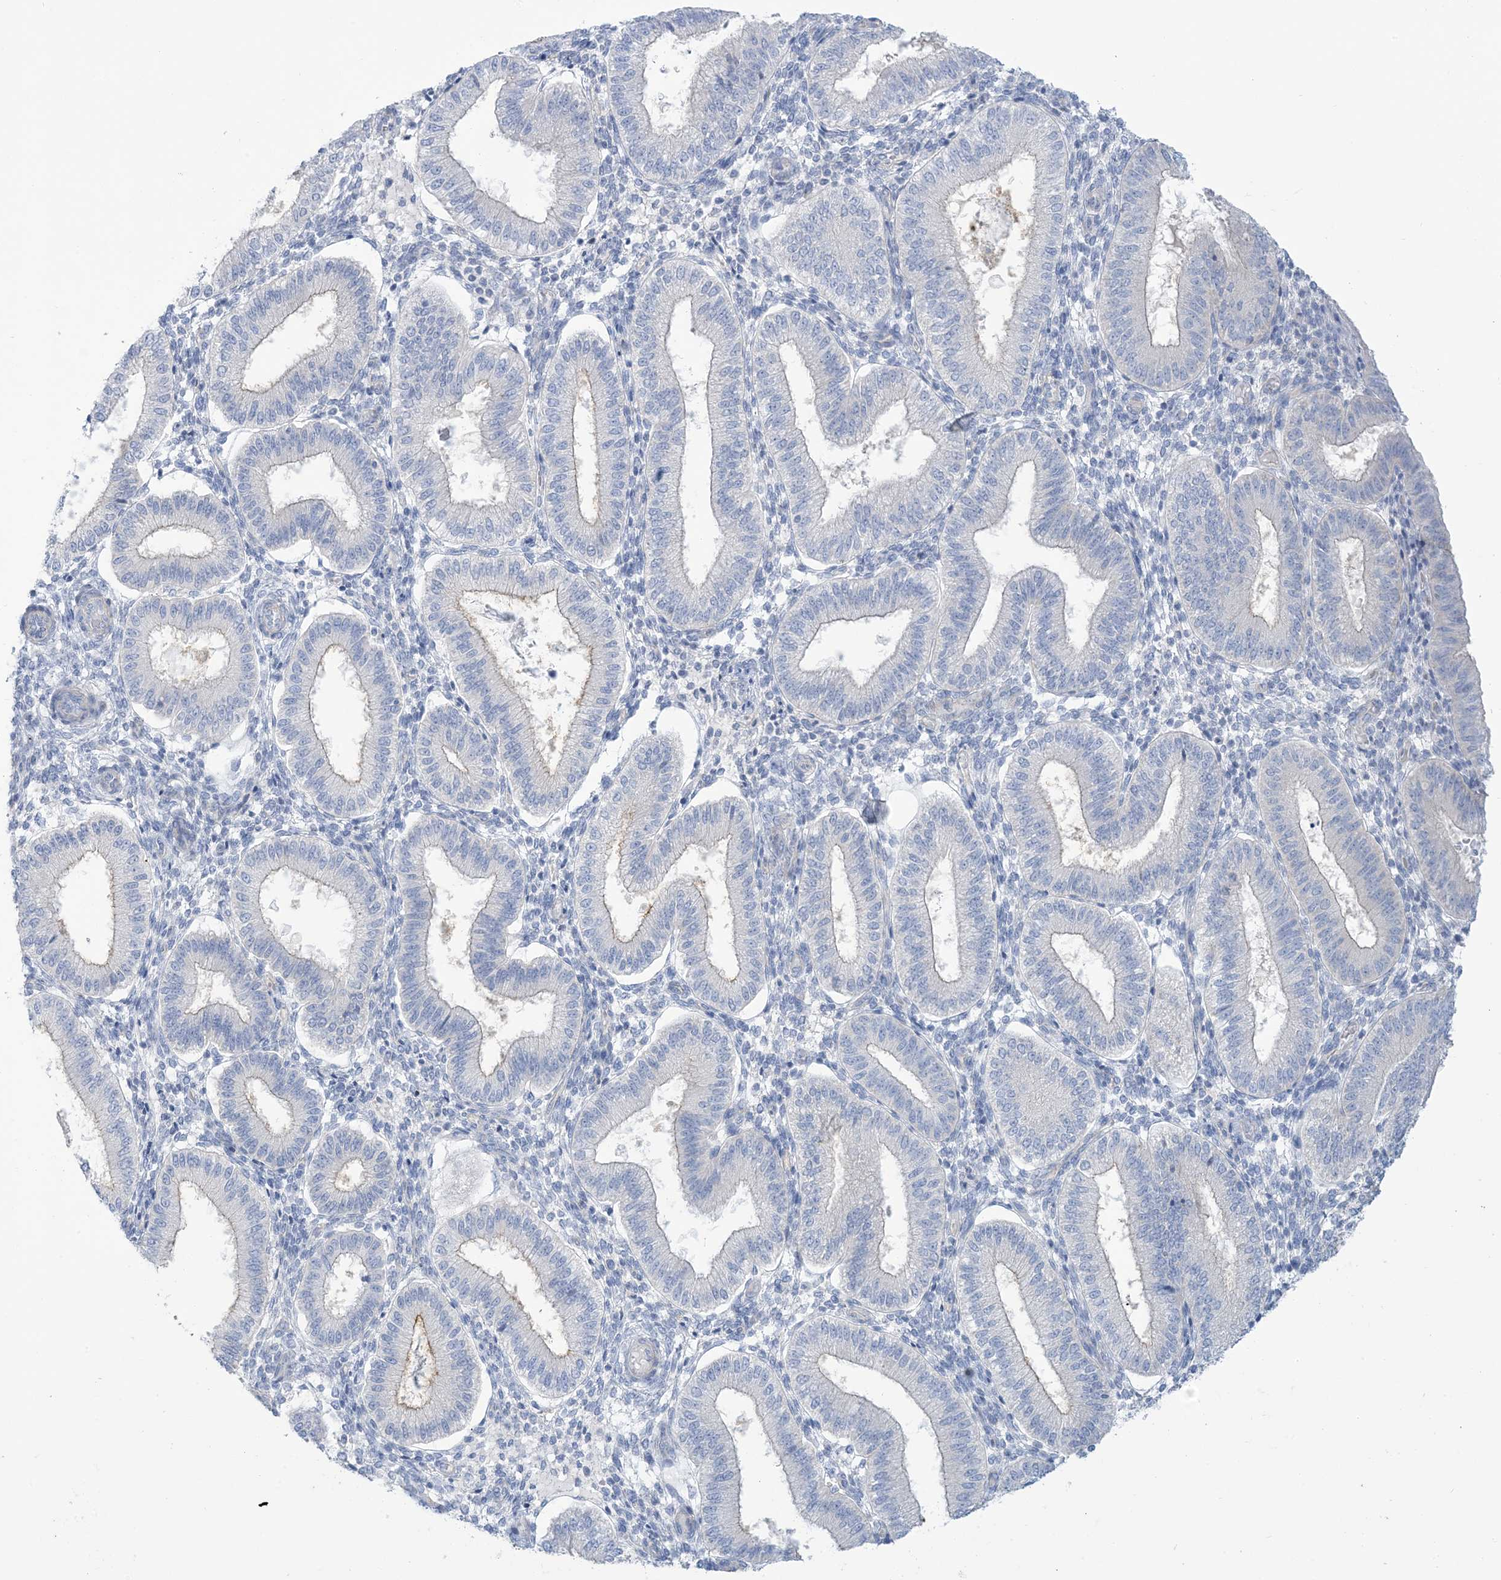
{"staining": {"intensity": "negative", "quantity": "none", "location": "none"}, "tissue": "endometrium", "cell_type": "Cells in endometrial stroma", "image_type": "normal", "snomed": [{"axis": "morphology", "description": "Normal tissue, NOS"}, {"axis": "topography", "description": "Endometrium"}], "caption": "Immunohistochemistry (IHC) of normal endometrium displays no staining in cells in endometrial stroma.", "gene": "MTHFD2L", "patient": {"sex": "female", "age": 39}}